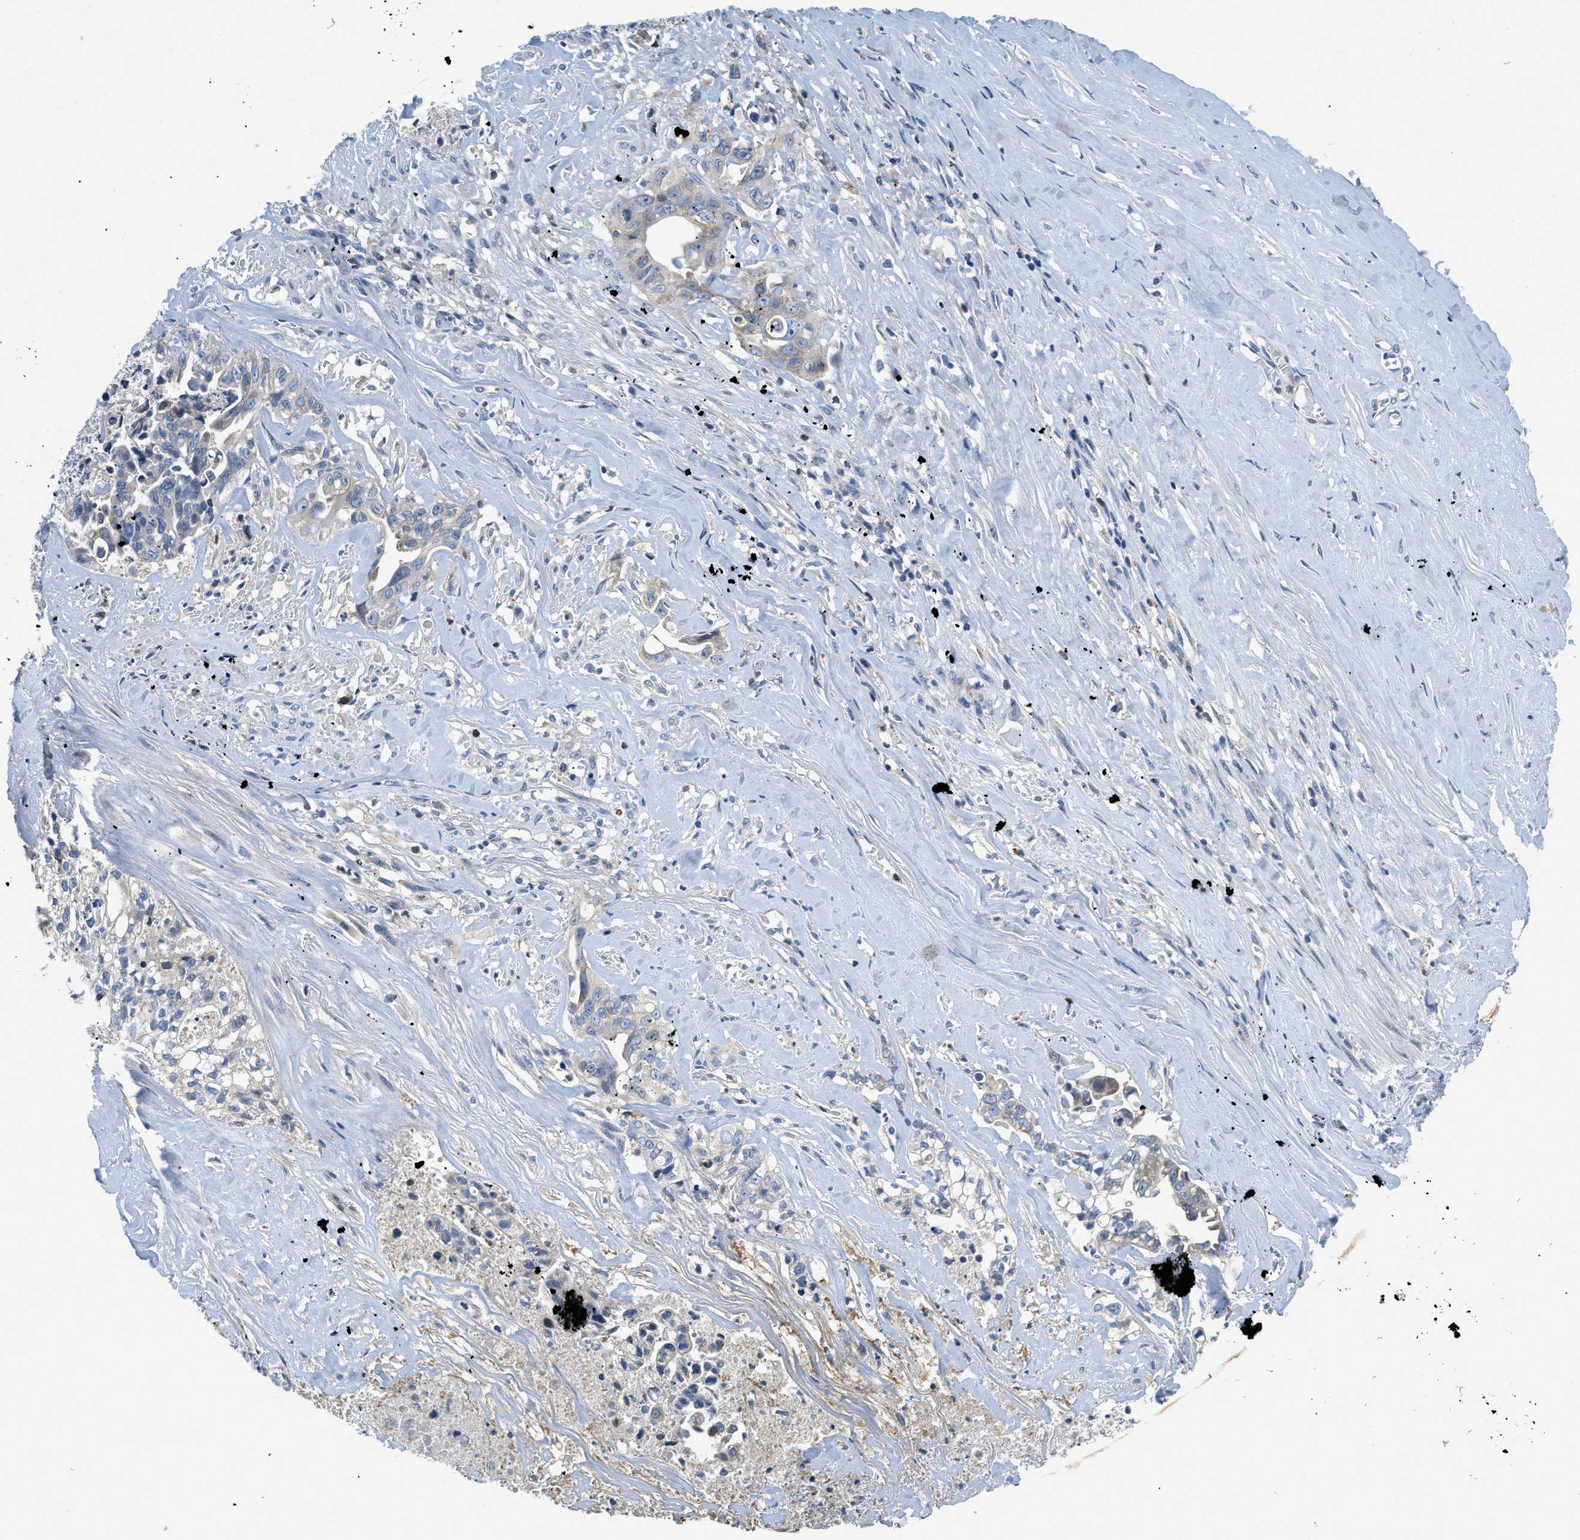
{"staining": {"intensity": "weak", "quantity": "<25%", "location": "cytoplasmic/membranous"}, "tissue": "liver cancer", "cell_type": "Tumor cells", "image_type": "cancer", "snomed": [{"axis": "morphology", "description": "Cholangiocarcinoma"}, {"axis": "topography", "description": "Liver"}], "caption": "Tumor cells show no significant positivity in liver cancer.", "gene": "ADGRE3", "patient": {"sex": "female", "age": 70}}